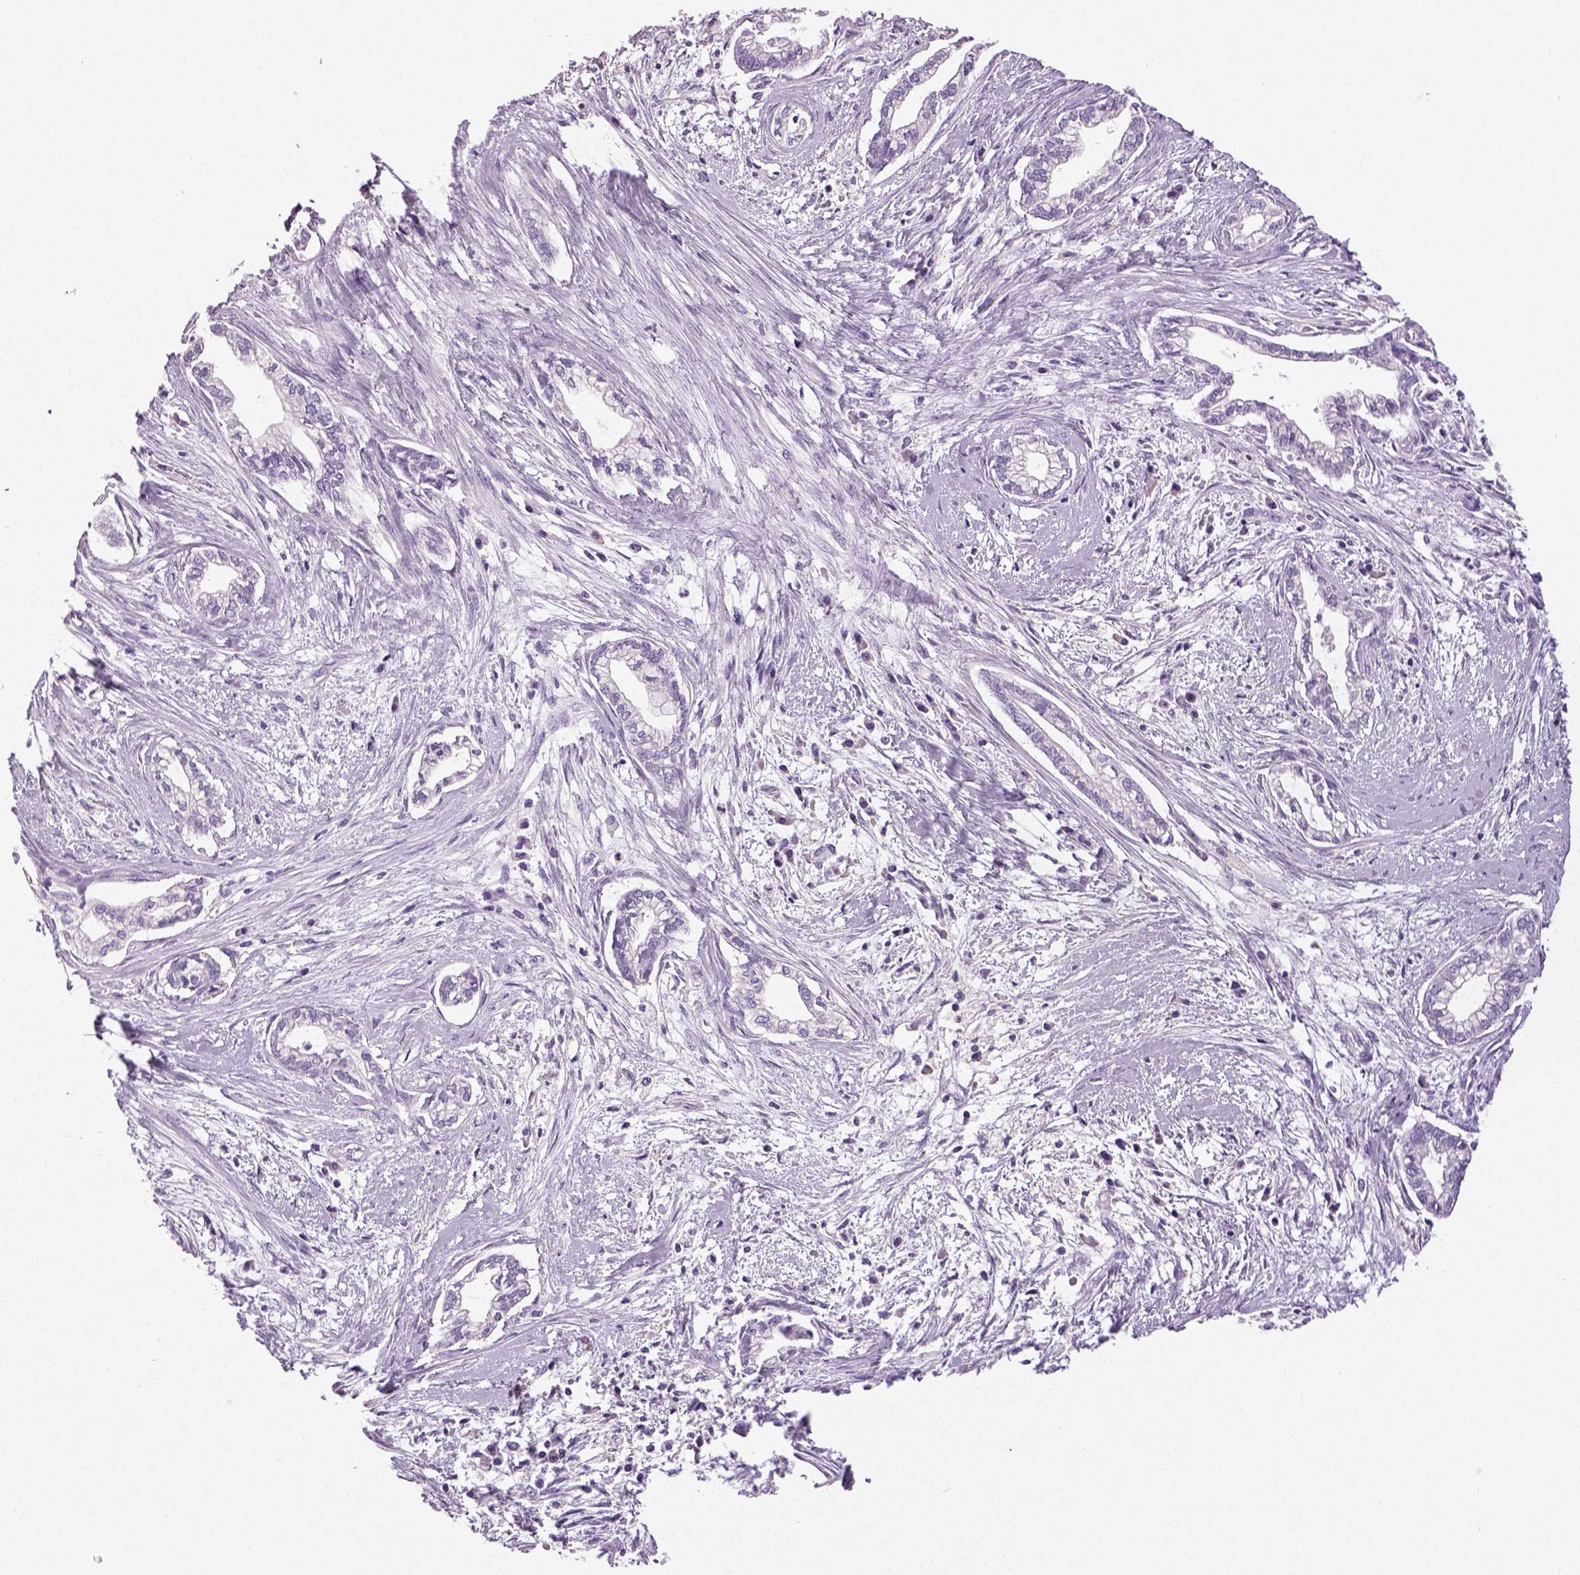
{"staining": {"intensity": "negative", "quantity": "none", "location": "none"}, "tissue": "cervical cancer", "cell_type": "Tumor cells", "image_type": "cancer", "snomed": [{"axis": "morphology", "description": "Adenocarcinoma, NOS"}, {"axis": "topography", "description": "Cervix"}], "caption": "Immunohistochemical staining of human cervical cancer displays no significant positivity in tumor cells.", "gene": "NECAB2", "patient": {"sex": "female", "age": 62}}